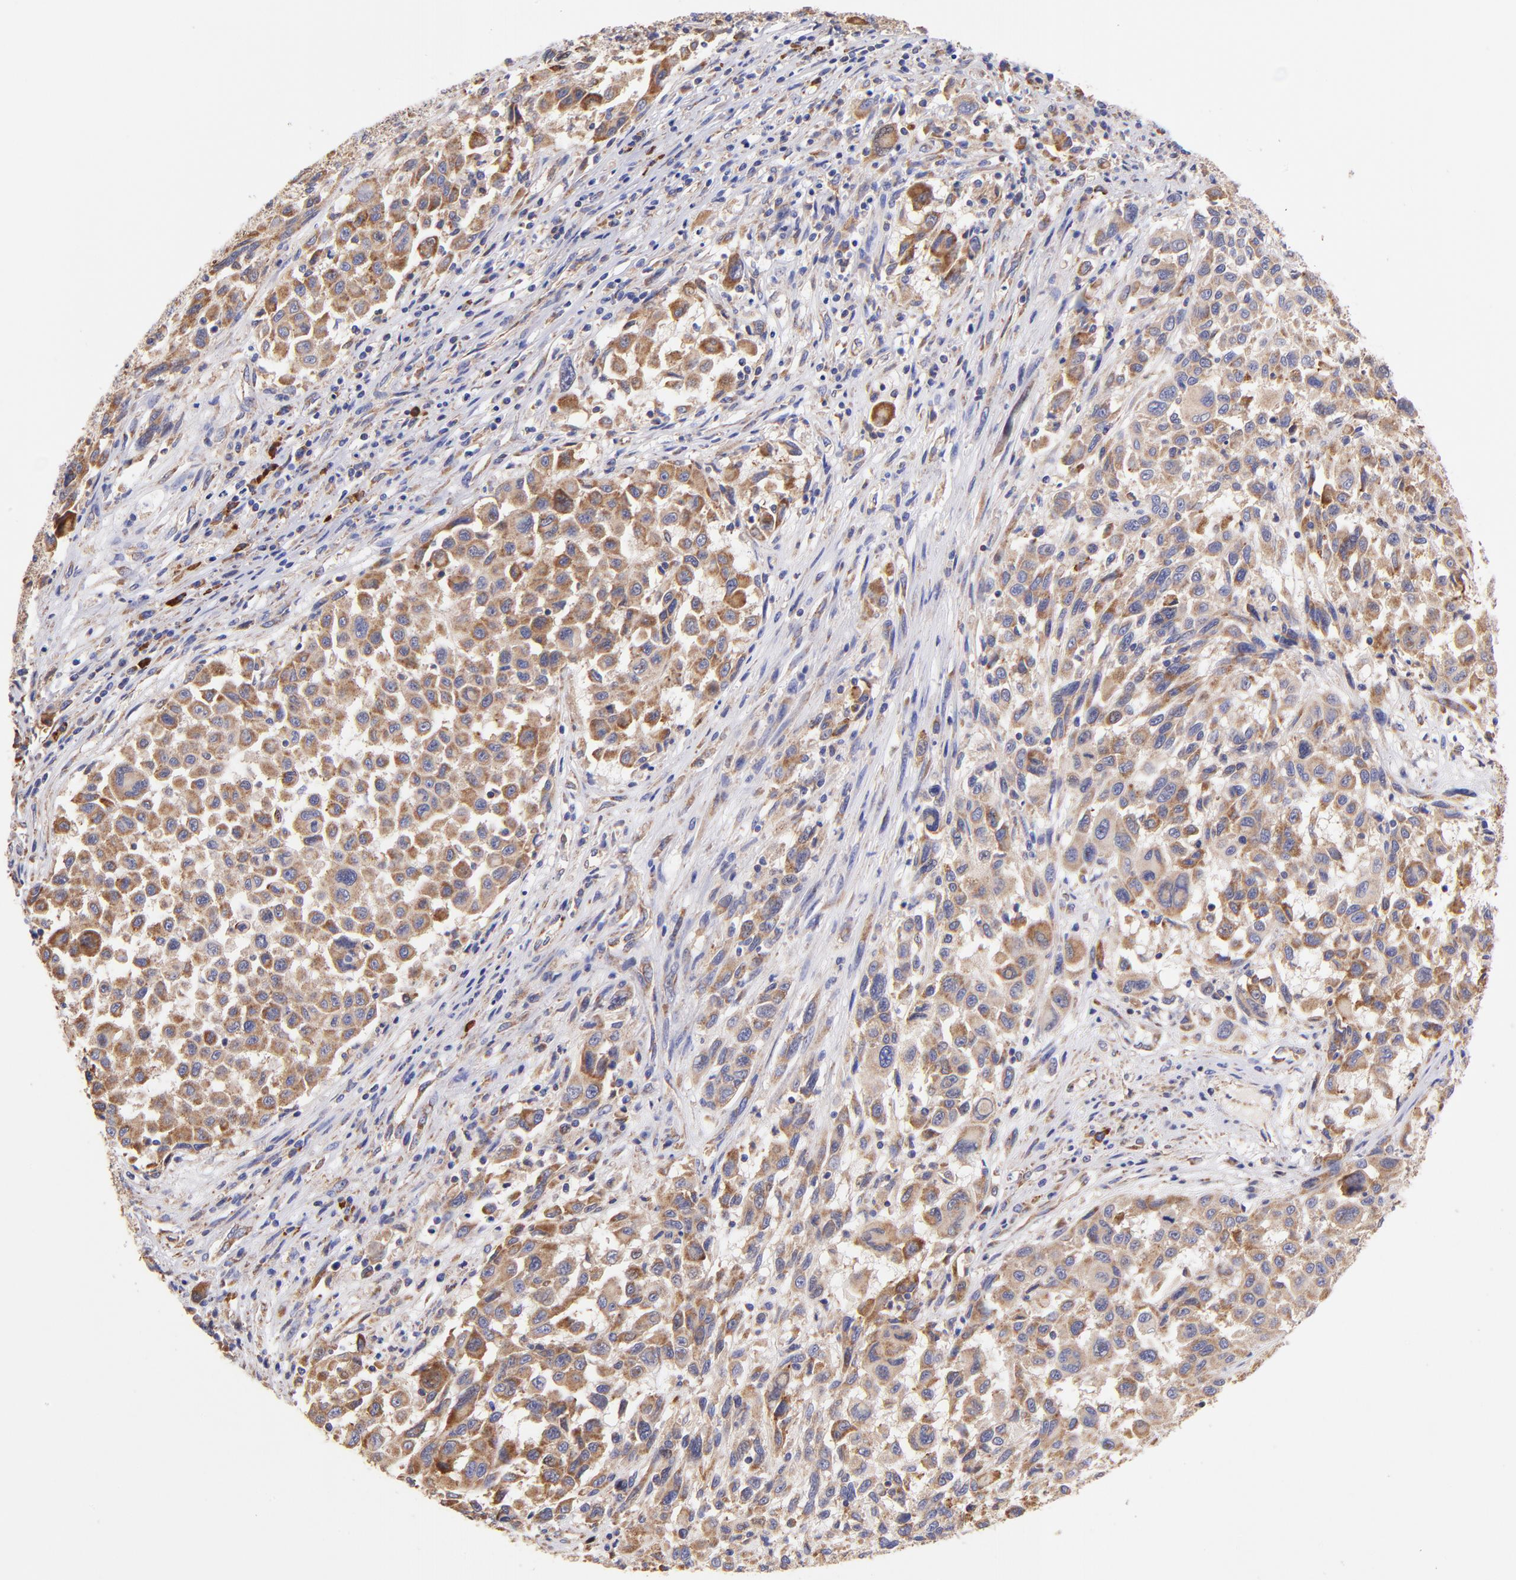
{"staining": {"intensity": "moderate", "quantity": ">75%", "location": "cytoplasmic/membranous"}, "tissue": "melanoma", "cell_type": "Tumor cells", "image_type": "cancer", "snomed": [{"axis": "morphology", "description": "Malignant melanoma, Metastatic site"}, {"axis": "topography", "description": "Lymph node"}], "caption": "The immunohistochemical stain labels moderate cytoplasmic/membranous staining in tumor cells of malignant melanoma (metastatic site) tissue.", "gene": "PREX1", "patient": {"sex": "male", "age": 61}}